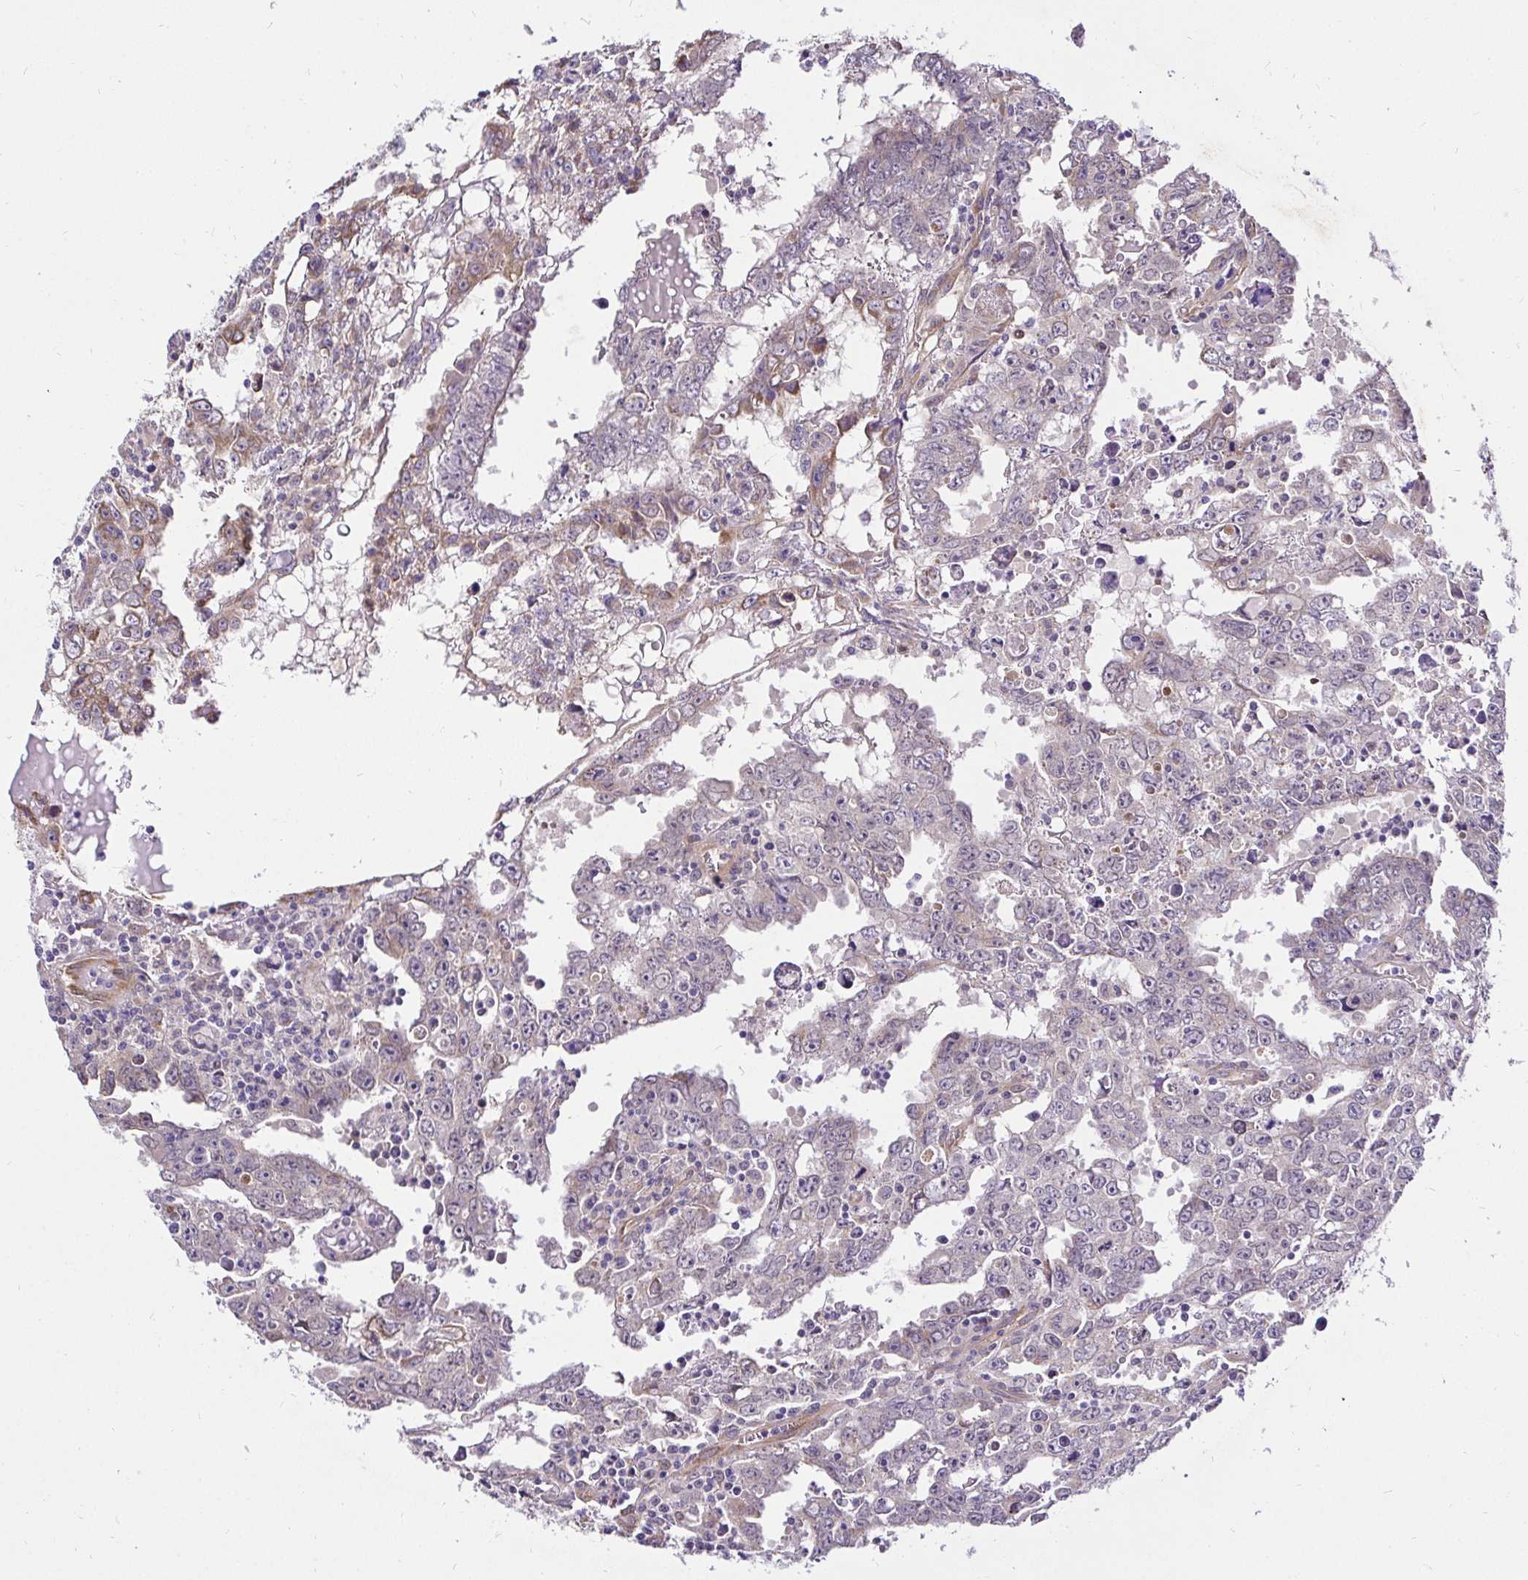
{"staining": {"intensity": "negative", "quantity": "none", "location": "none"}, "tissue": "testis cancer", "cell_type": "Tumor cells", "image_type": "cancer", "snomed": [{"axis": "morphology", "description": "Carcinoma, Embryonal, NOS"}, {"axis": "topography", "description": "Testis"}], "caption": "Tumor cells show no significant expression in testis cancer (embryonal carcinoma).", "gene": "CCDC122", "patient": {"sex": "male", "age": 22}}